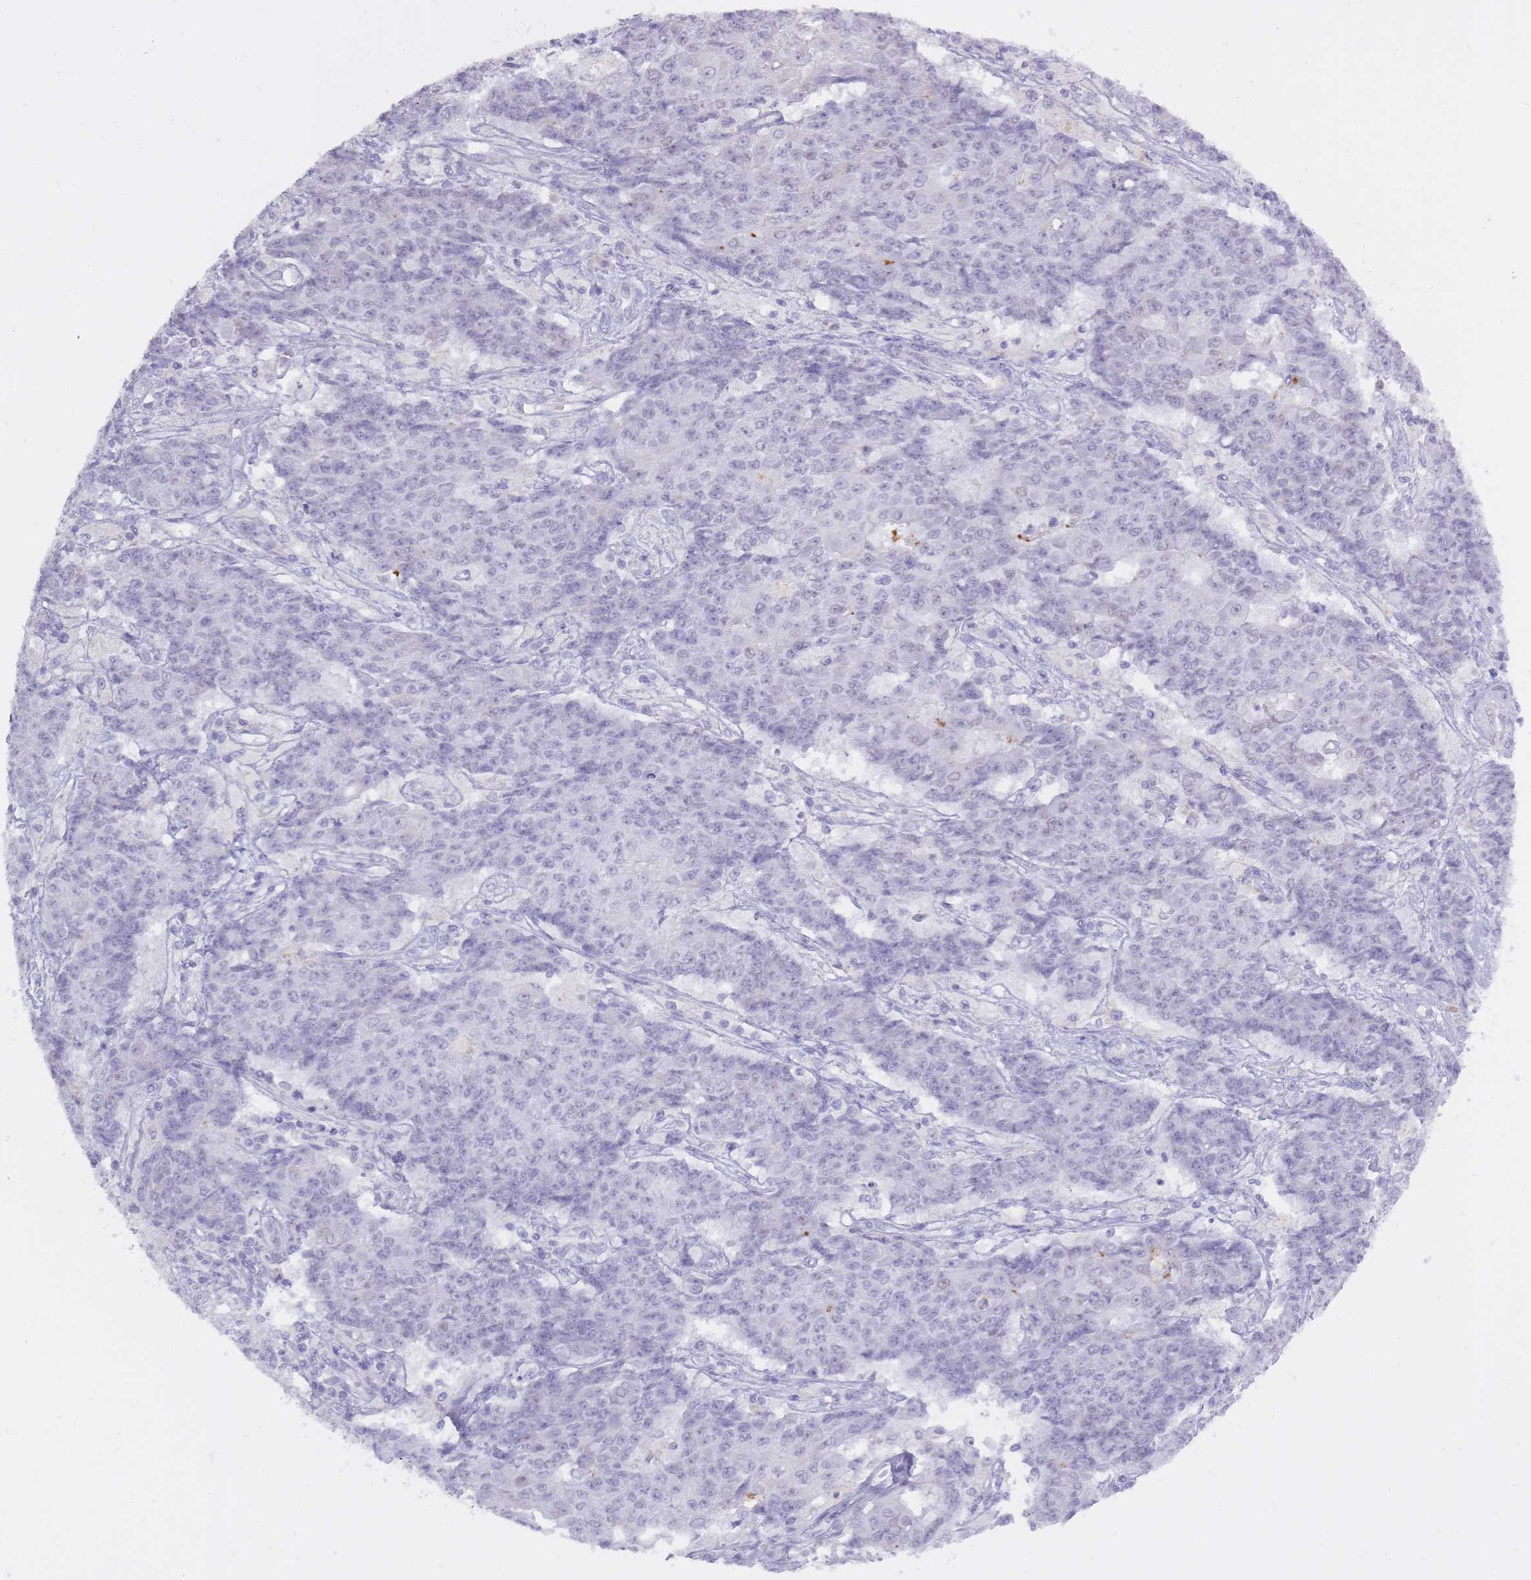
{"staining": {"intensity": "negative", "quantity": "none", "location": "none"}, "tissue": "ovarian cancer", "cell_type": "Tumor cells", "image_type": "cancer", "snomed": [{"axis": "morphology", "description": "Carcinoma, endometroid"}, {"axis": "topography", "description": "Ovary"}], "caption": "A histopathology image of human ovarian cancer is negative for staining in tumor cells. (Immunohistochemistry (ihc), brightfield microscopy, high magnification).", "gene": "BDKRB2", "patient": {"sex": "female", "age": 42}}